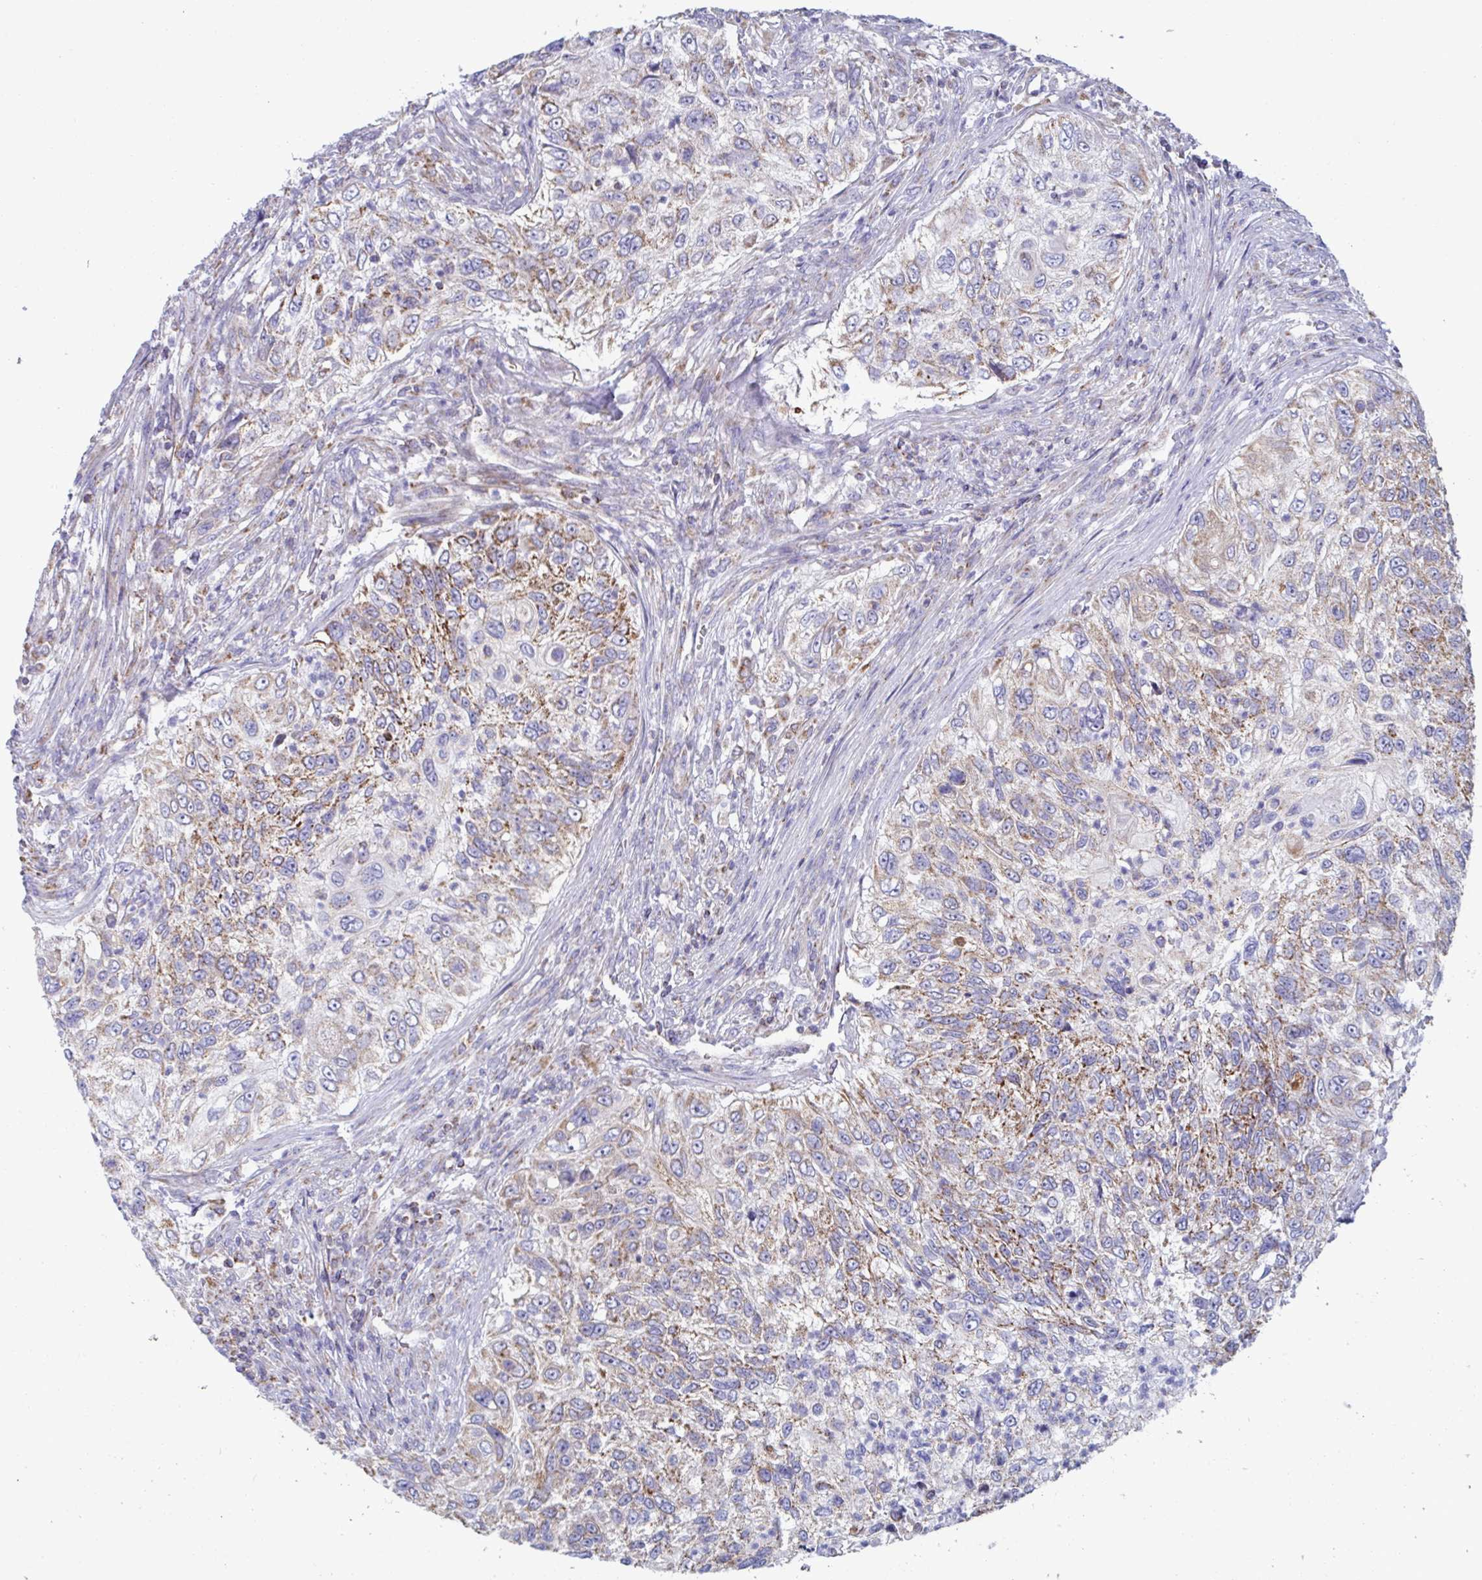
{"staining": {"intensity": "moderate", "quantity": ">75%", "location": "cytoplasmic/membranous"}, "tissue": "urothelial cancer", "cell_type": "Tumor cells", "image_type": "cancer", "snomed": [{"axis": "morphology", "description": "Urothelial carcinoma, High grade"}, {"axis": "topography", "description": "Urinary bladder"}], "caption": "IHC photomicrograph of neoplastic tissue: human urothelial cancer stained using IHC demonstrates medium levels of moderate protein expression localized specifically in the cytoplasmic/membranous of tumor cells, appearing as a cytoplasmic/membranous brown color.", "gene": "BCAT2", "patient": {"sex": "female", "age": 60}}